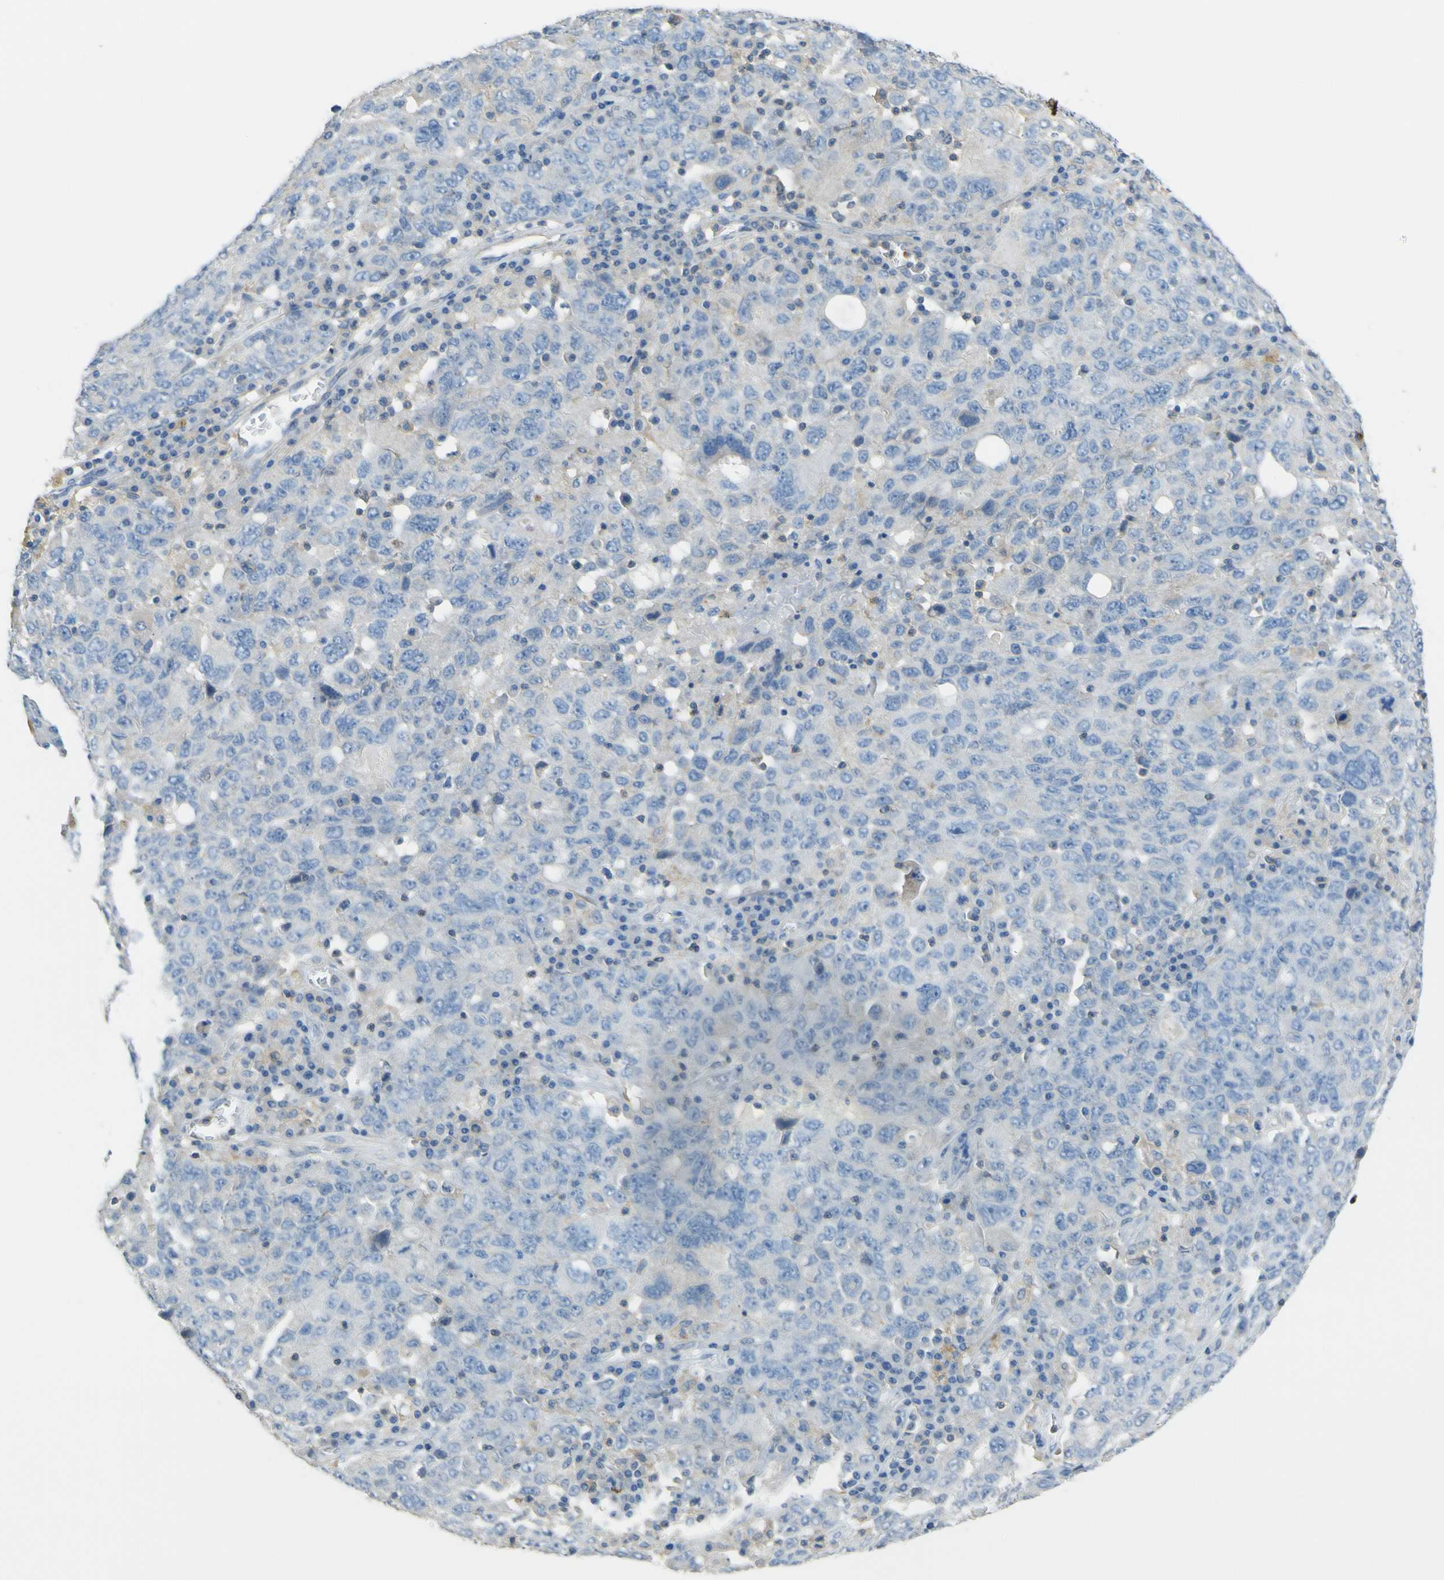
{"staining": {"intensity": "negative", "quantity": "none", "location": "none"}, "tissue": "ovarian cancer", "cell_type": "Tumor cells", "image_type": "cancer", "snomed": [{"axis": "morphology", "description": "Carcinoma, endometroid"}, {"axis": "topography", "description": "Ovary"}], "caption": "Tumor cells show no significant positivity in ovarian cancer (endometroid carcinoma).", "gene": "OGN", "patient": {"sex": "female", "age": 62}}